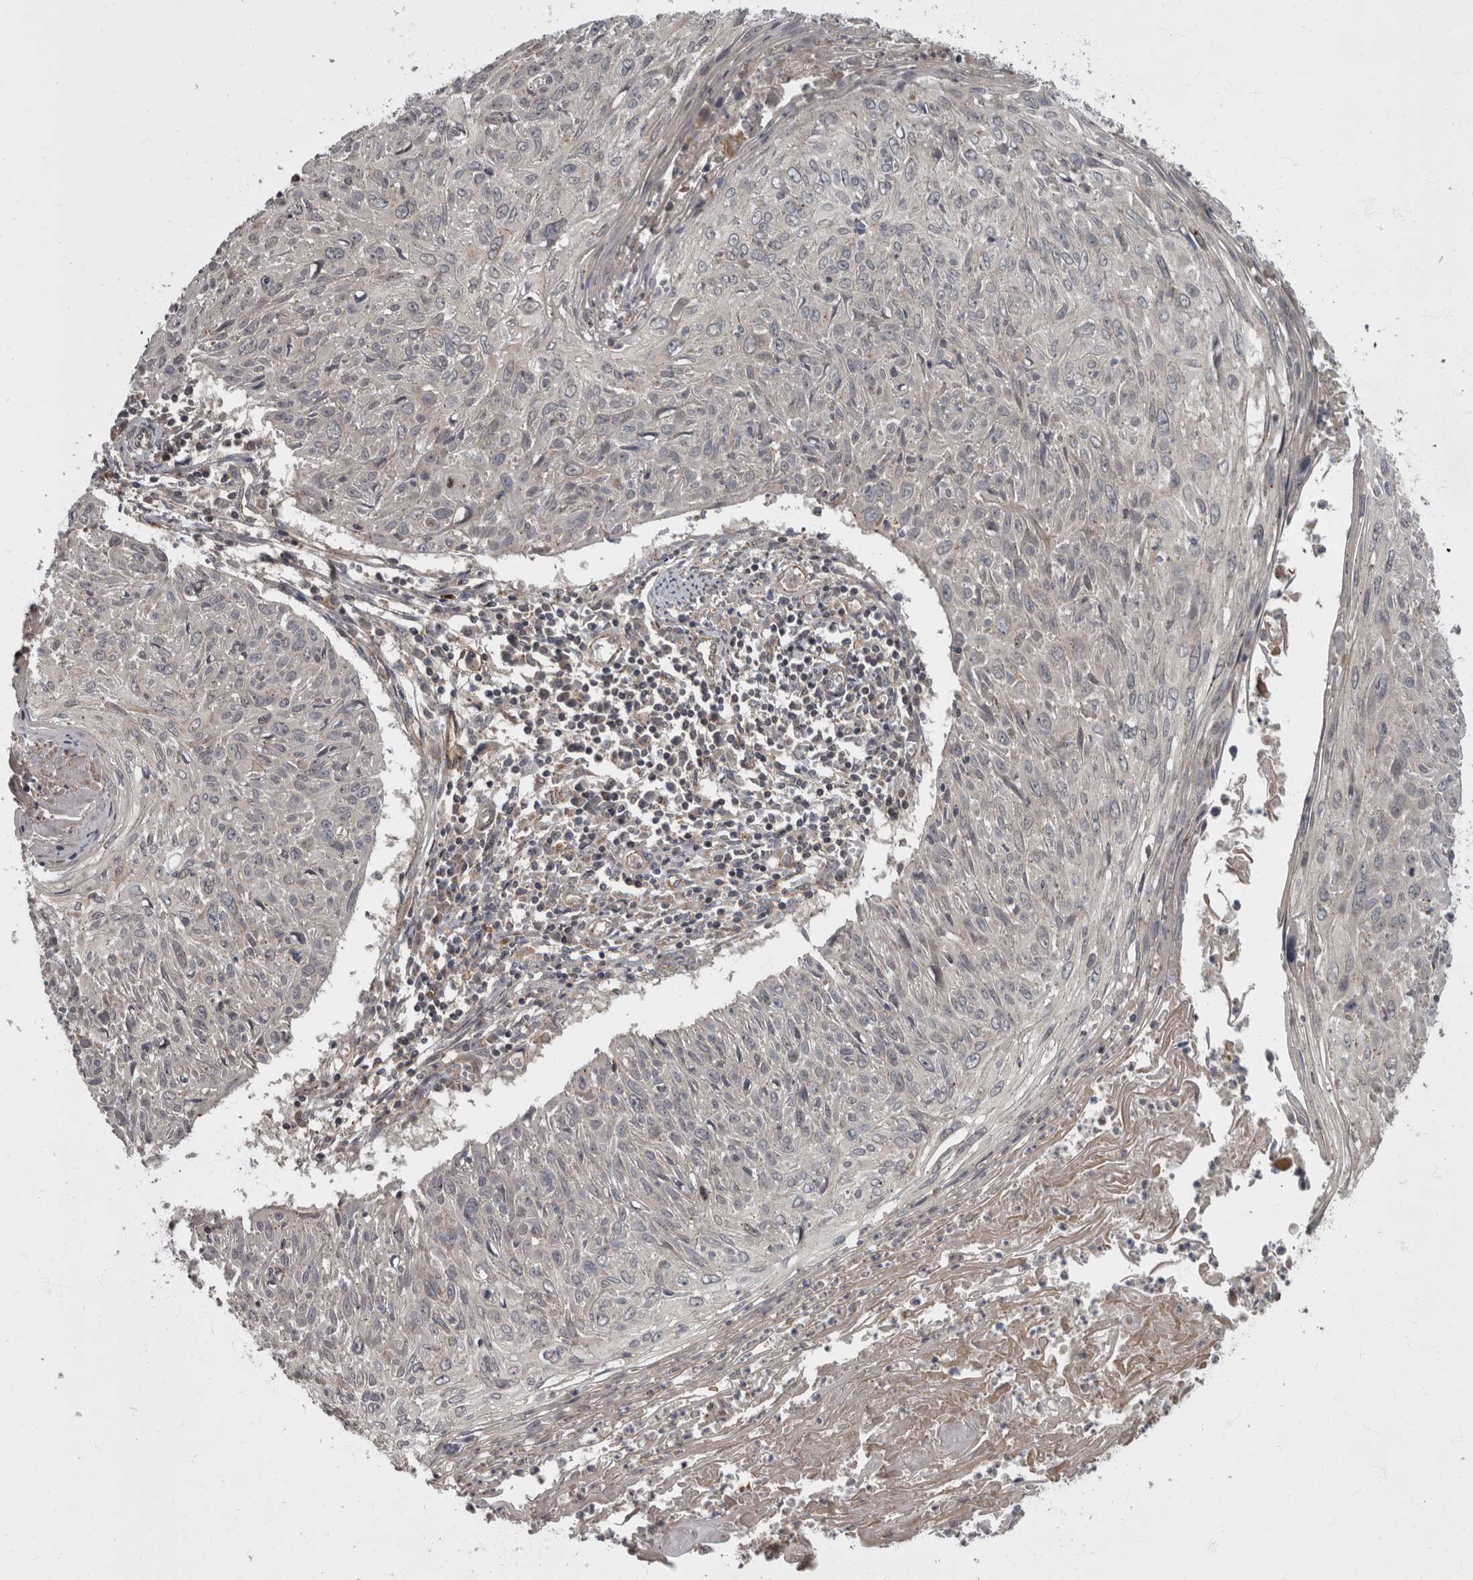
{"staining": {"intensity": "negative", "quantity": "none", "location": "none"}, "tissue": "cervical cancer", "cell_type": "Tumor cells", "image_type": "cancer", "snomed": [{"axis": "morphology", "description": "Squamous cell carcinoma, NOS"}, {"axis": "topography", "description": "Cervix"}], "caption": "This is an immunohistochemistry image of cervical cancer. There is no positivity in tumor cells.", "gene": "VEGFD", "patient": {"sex": "female", "age": 51}}